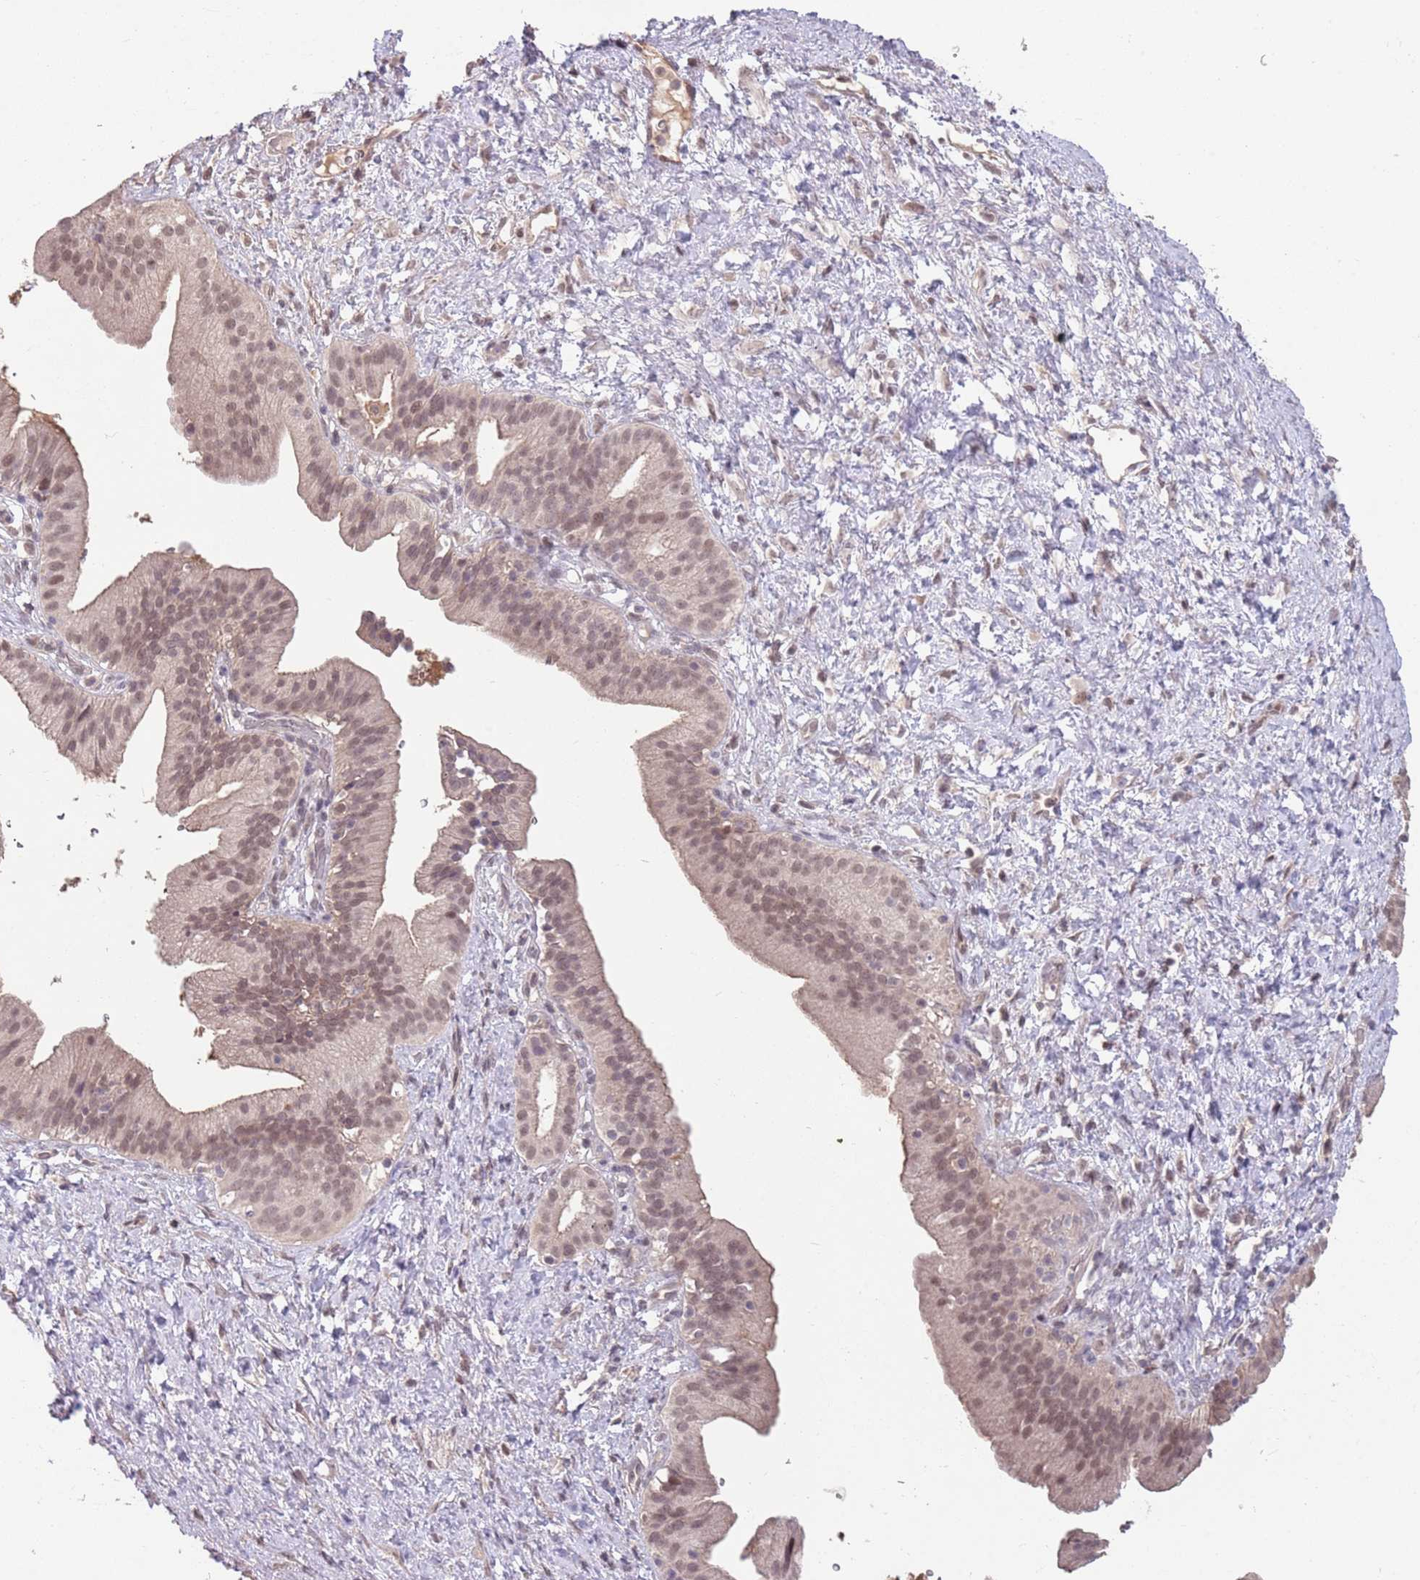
{"staining": {"intensity": "weak", "quantity": ">75%", "location": "nuclear"}, "tissue": "pancreatic cancer", "cell_type": "Tumor cells", "image_type": "cancer", "snomed": [{"axis": "morphology", "description": "Adenocarcinoma, NOS"}, {"axis": "topography", "description": "Pancreas"}], "caption": "Protein positivity by immunohistochemistry (IHC) shows weak nuclear staining in about >75% of tumor cells in pancreatic cancer (adenocarcinoma).", "gene": "MEI1", "patient": {"sex": "male", "age": 68}}